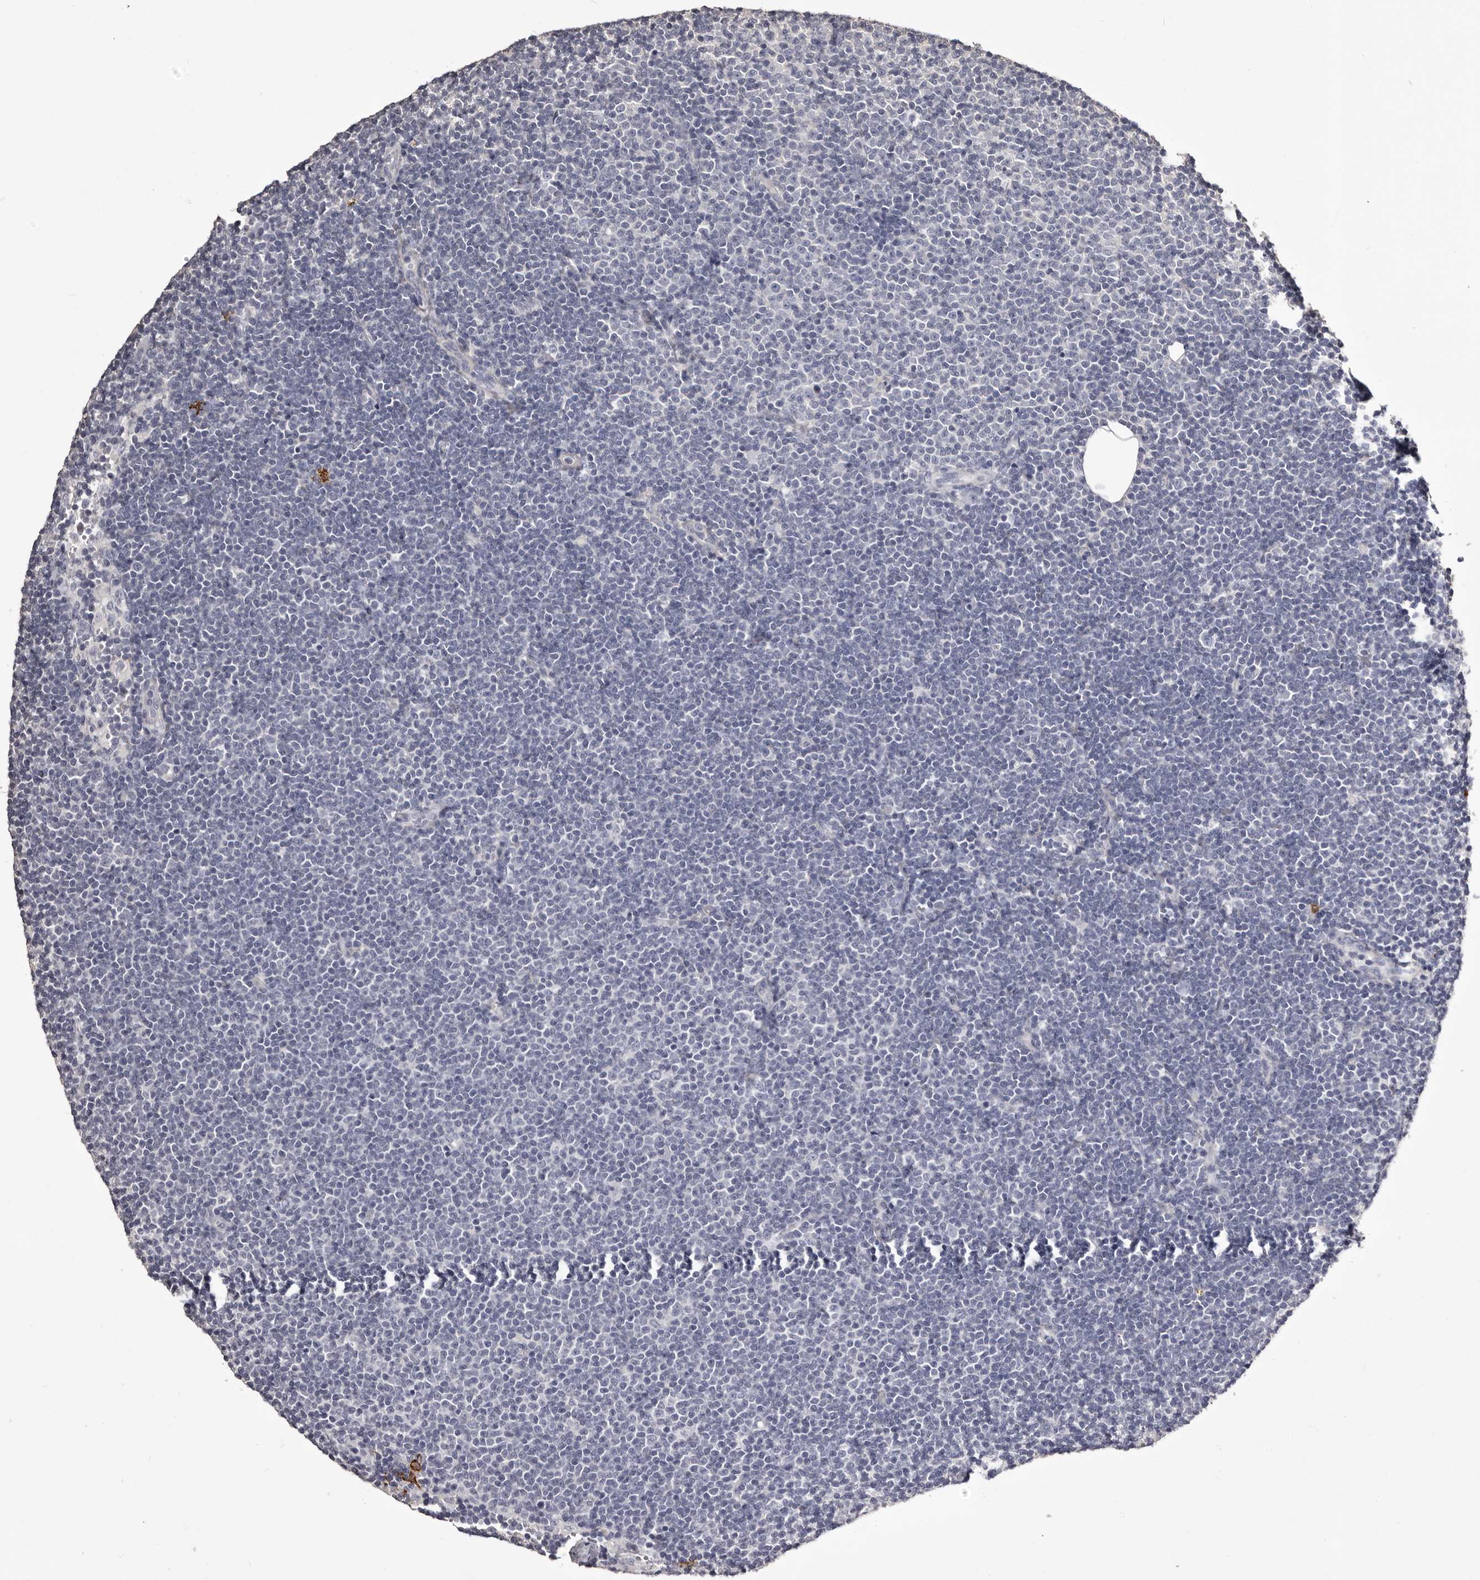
{"staining": {"intensity": "negative", "quantity": "none", "location": "none"}, "tissue": "lymphoma", "cell_type": "Tumor cells", "image_type": "cancer", "snomed": [{"axis": "morphology", "description": "Malignant lymphoma, non-Hodgkin's type, Low grade"}, {"axis": "topography", "description": "Lymph node"}], "caption": "The immunohistochemistry image has no significant staining in tumor cells of malignant lymphoma, non-Hodgkin's type (low-grade) tissue.", "gene": "LAD1", "patient": {"sex": "female", "age": 53}}